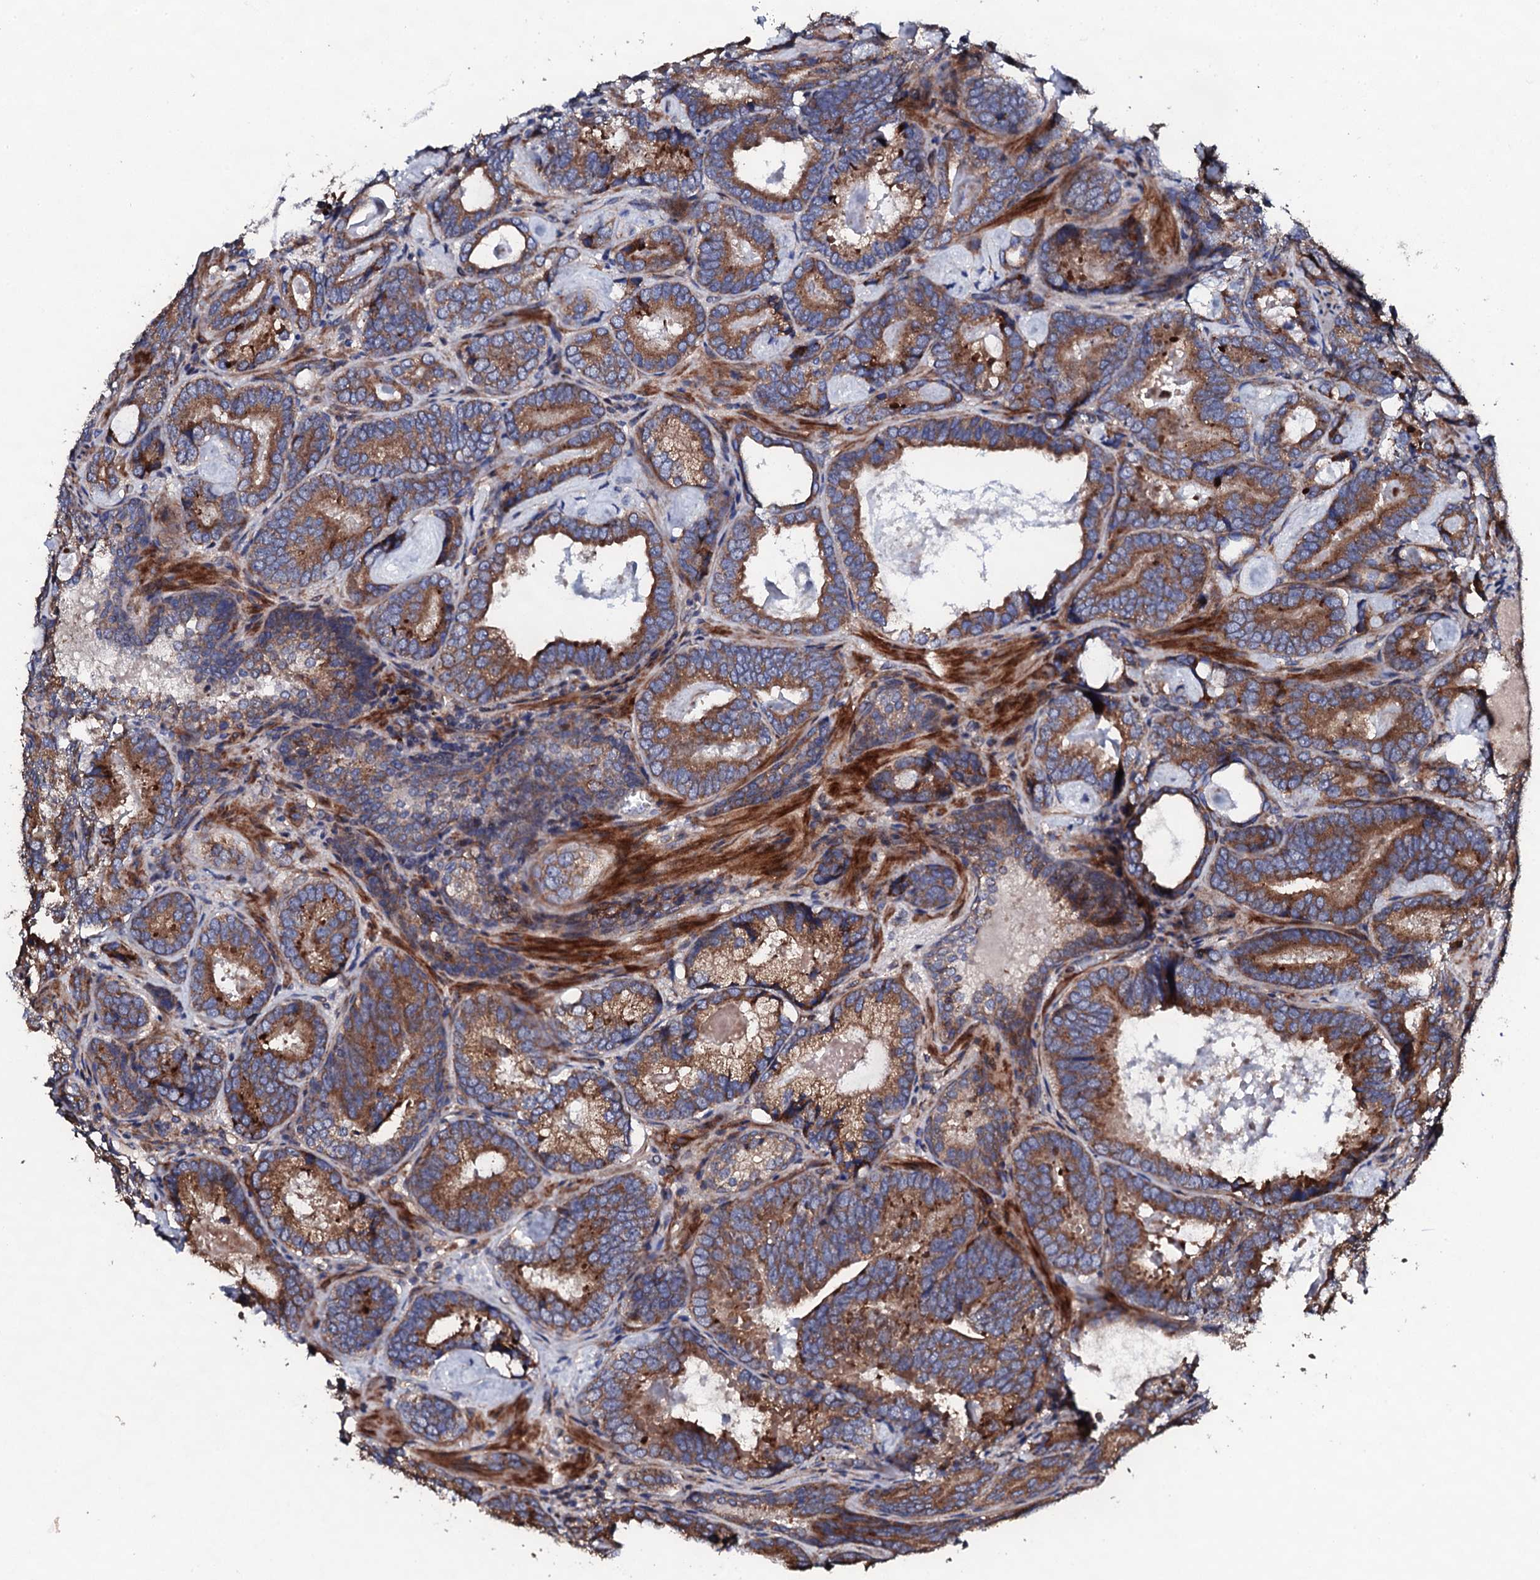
{"staining": {"intensity": "strong", "quantity": ">75%", "location": "cytoplasmic/membranous"}, "tissue": "prostate cancer", "cell_type": "Tumor cells", "image_type": "cancer", "snomed": [{"axis": "morphology", "description": "Adenocarcinoma, Low grade"}, {"axis": "topography", "description": "Prostate"}], "caption": "A high-resolution micrograph shows immunohistochemistry staining of prostate cancer (adenocarcinoma (low-grade)), which displays strong cytoplasmic/membranous positivity in approximately >75% of tumor cells.", "gene": "LIPT2", "patient": {"sex": "male", "age": 60}}